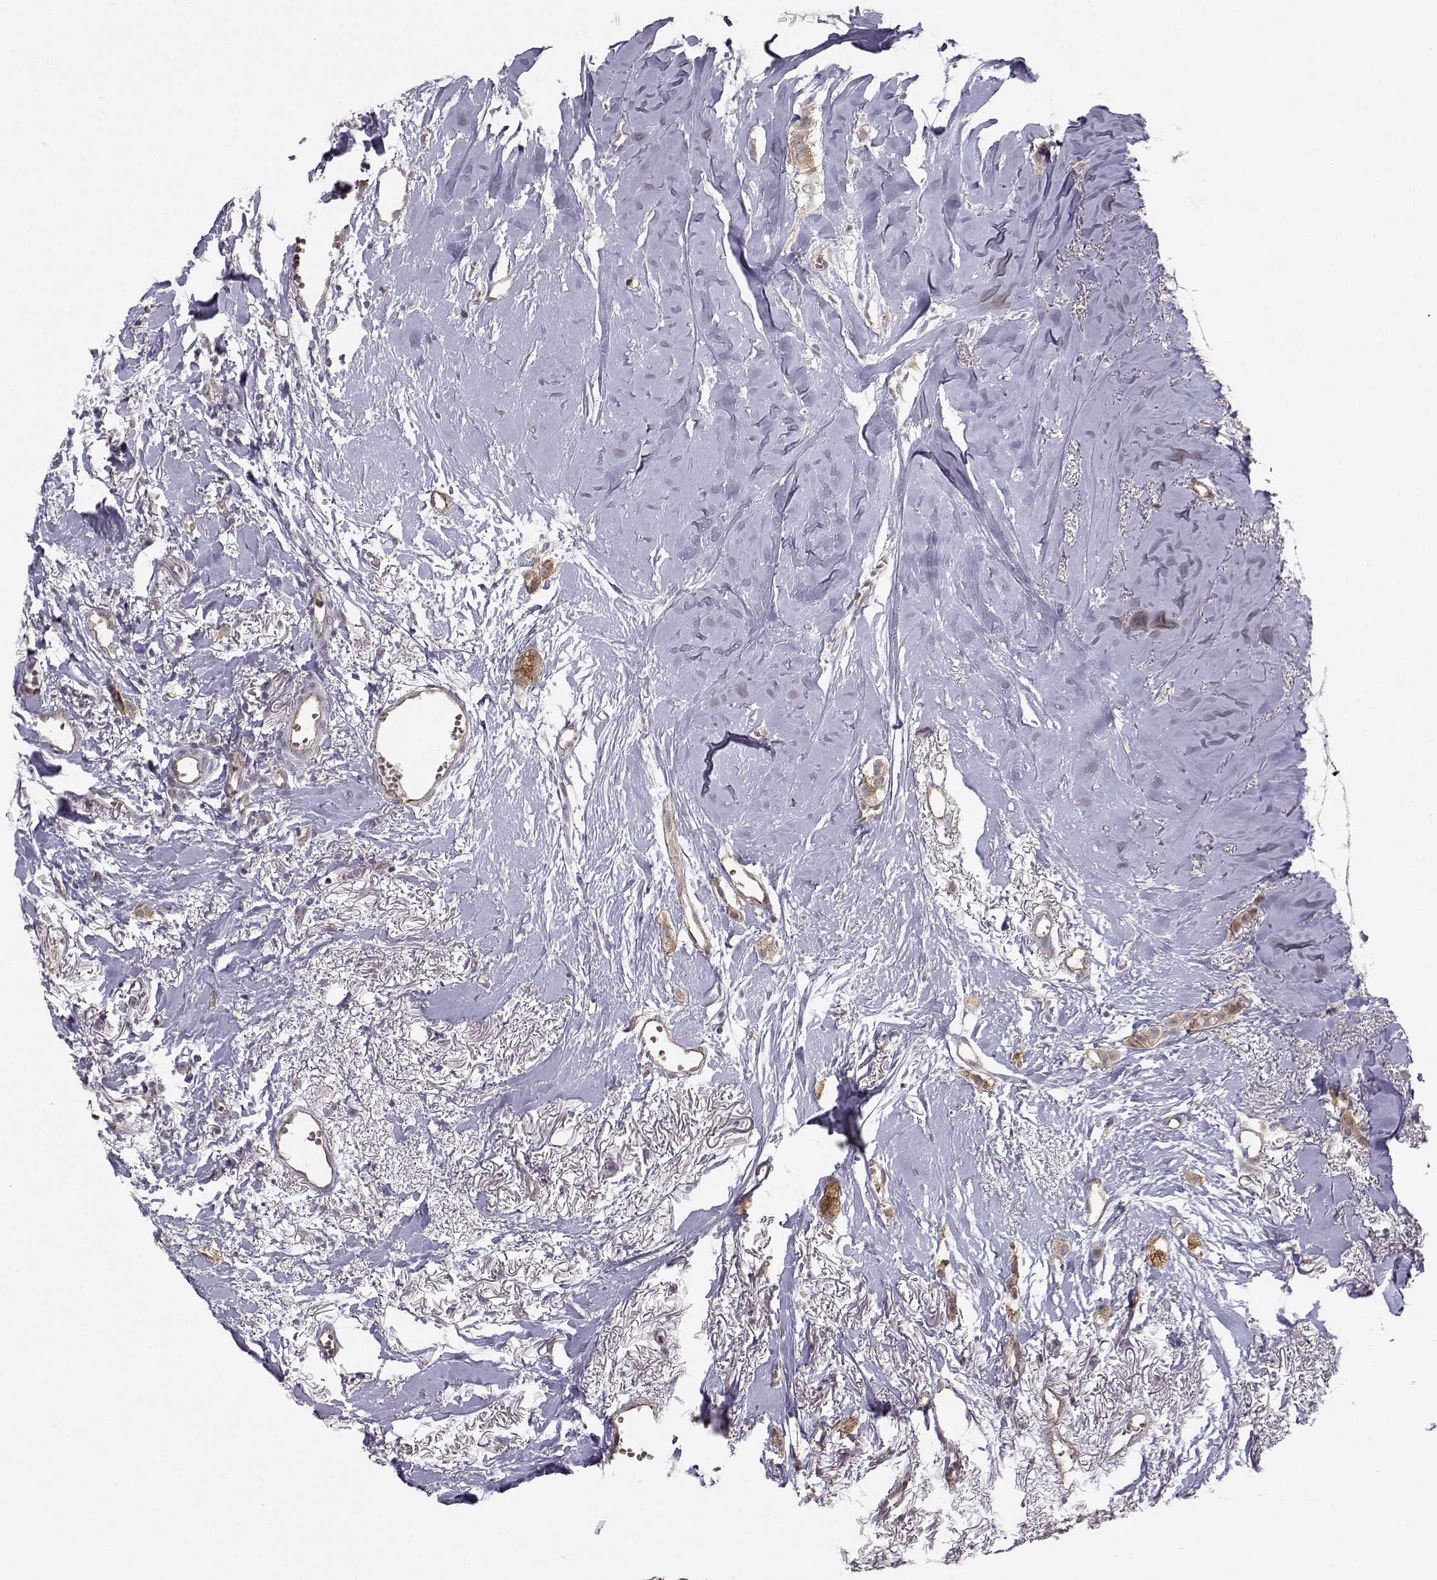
{"staining": {"intensity": "moderate", "quantity": "25%-75%", "location": "cytoplasmic/membranous"}, "tissue": "breast cancer", "cell_type": "Tumor cells", "image_type": "cancer", "snomed": [{"axis": "morphology", "description": "Duct carcinoma"}, {"axis": "topography", "description": "Breast"}], "caption": "Breast cancer tissue shows moderate cytoplasmic/membranous positivity in approximately 25%-75% of tumor cells, visualized by immunohistochemistry.", "gene": "KIF13B", "patient": {"sex": "female", "age": 85}}